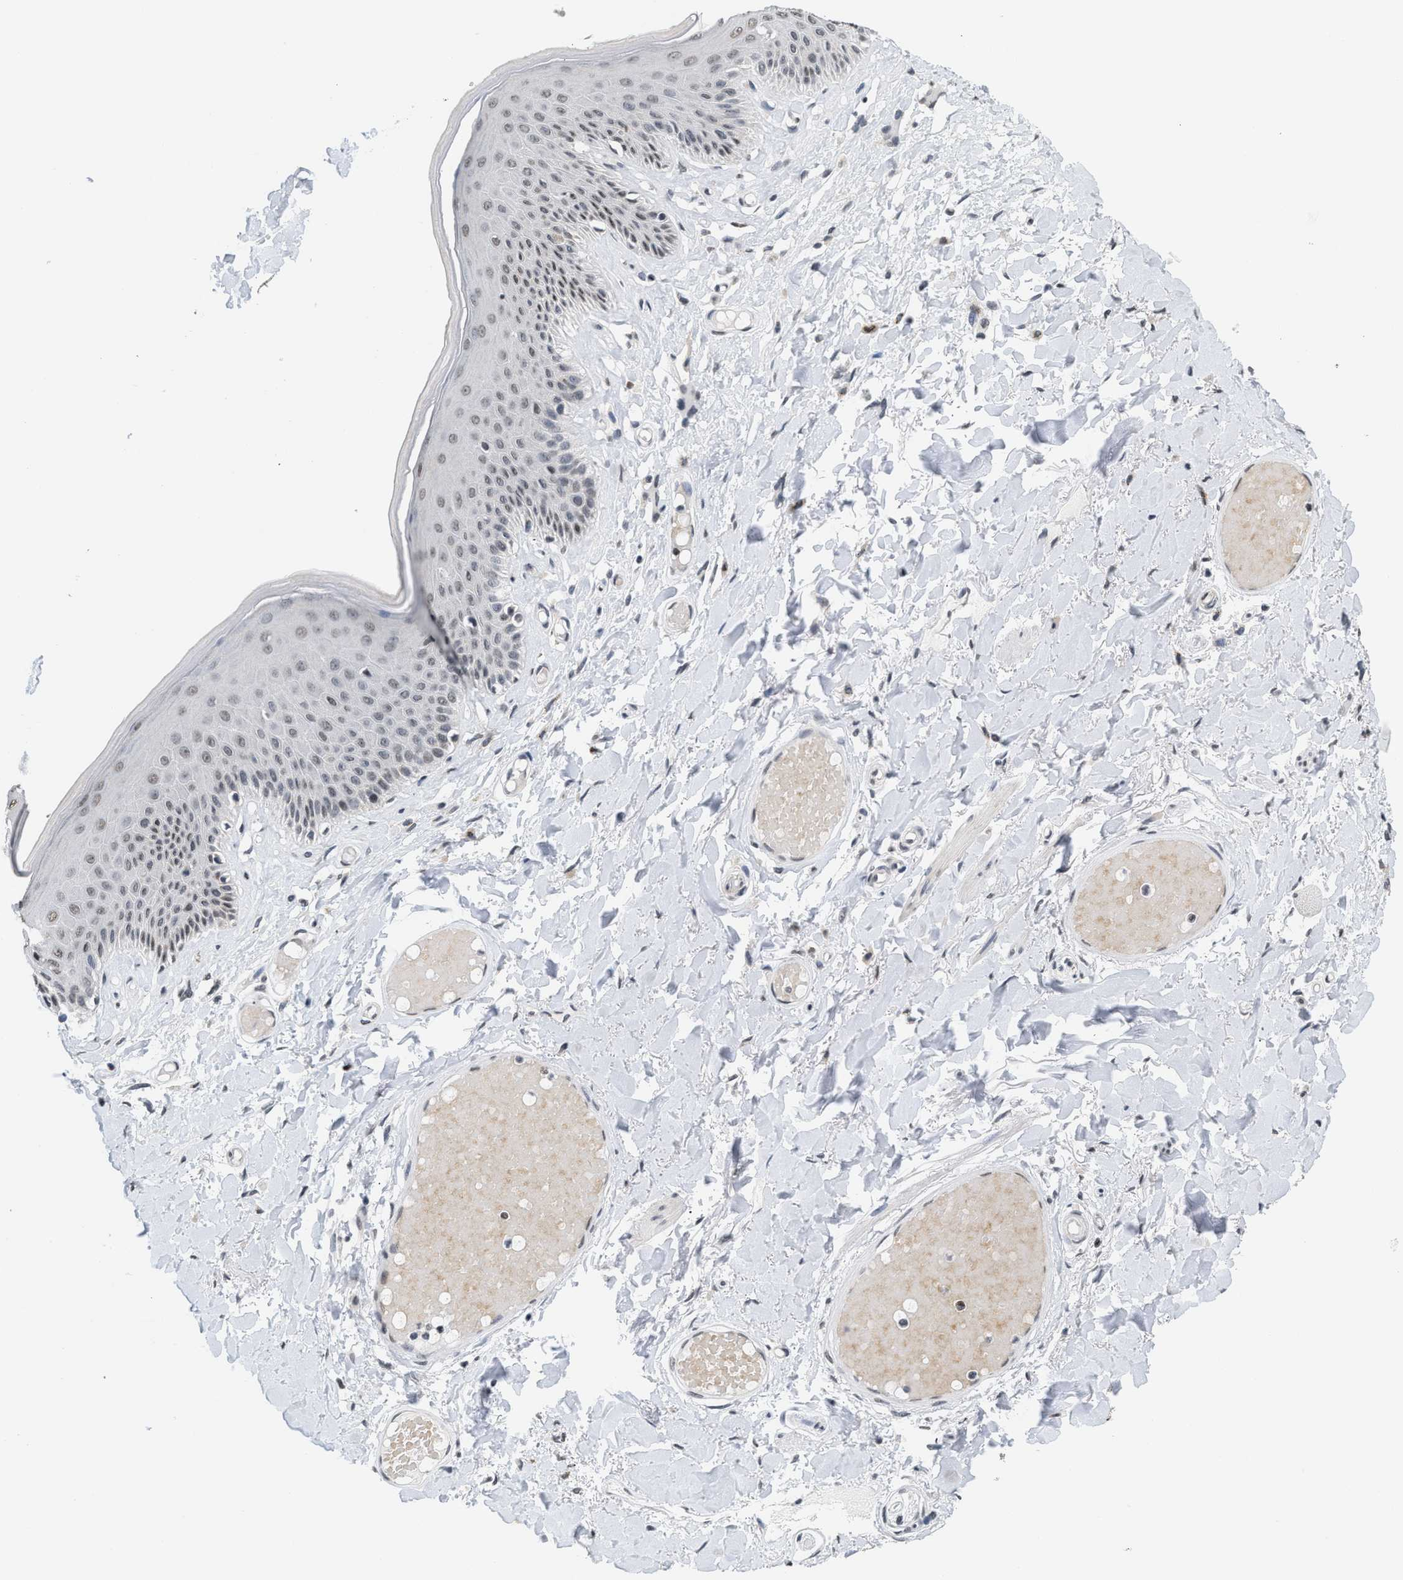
{"staining": {"intensity": "weak", "quantity": "25%-75%", "location": "cytoplasmic/membranous,nuclear"}, "tissue": "skin", "cell_type": "Epidermal cells", "image_type": "normal", "snomed": [{"axis": "morphology", "description": "Normal tissue, NOS"}, {"axis": "topography", "description": "Vulva"}], "caption": "Protein positivity by immunohistochemistry exhibits weak cytoplasmic/membranous,nuclear staining in about 25%-75% of epidermal cells in benign skin.", "gene": "RAF1", "patient": {"sex": "female", "age": 73}}